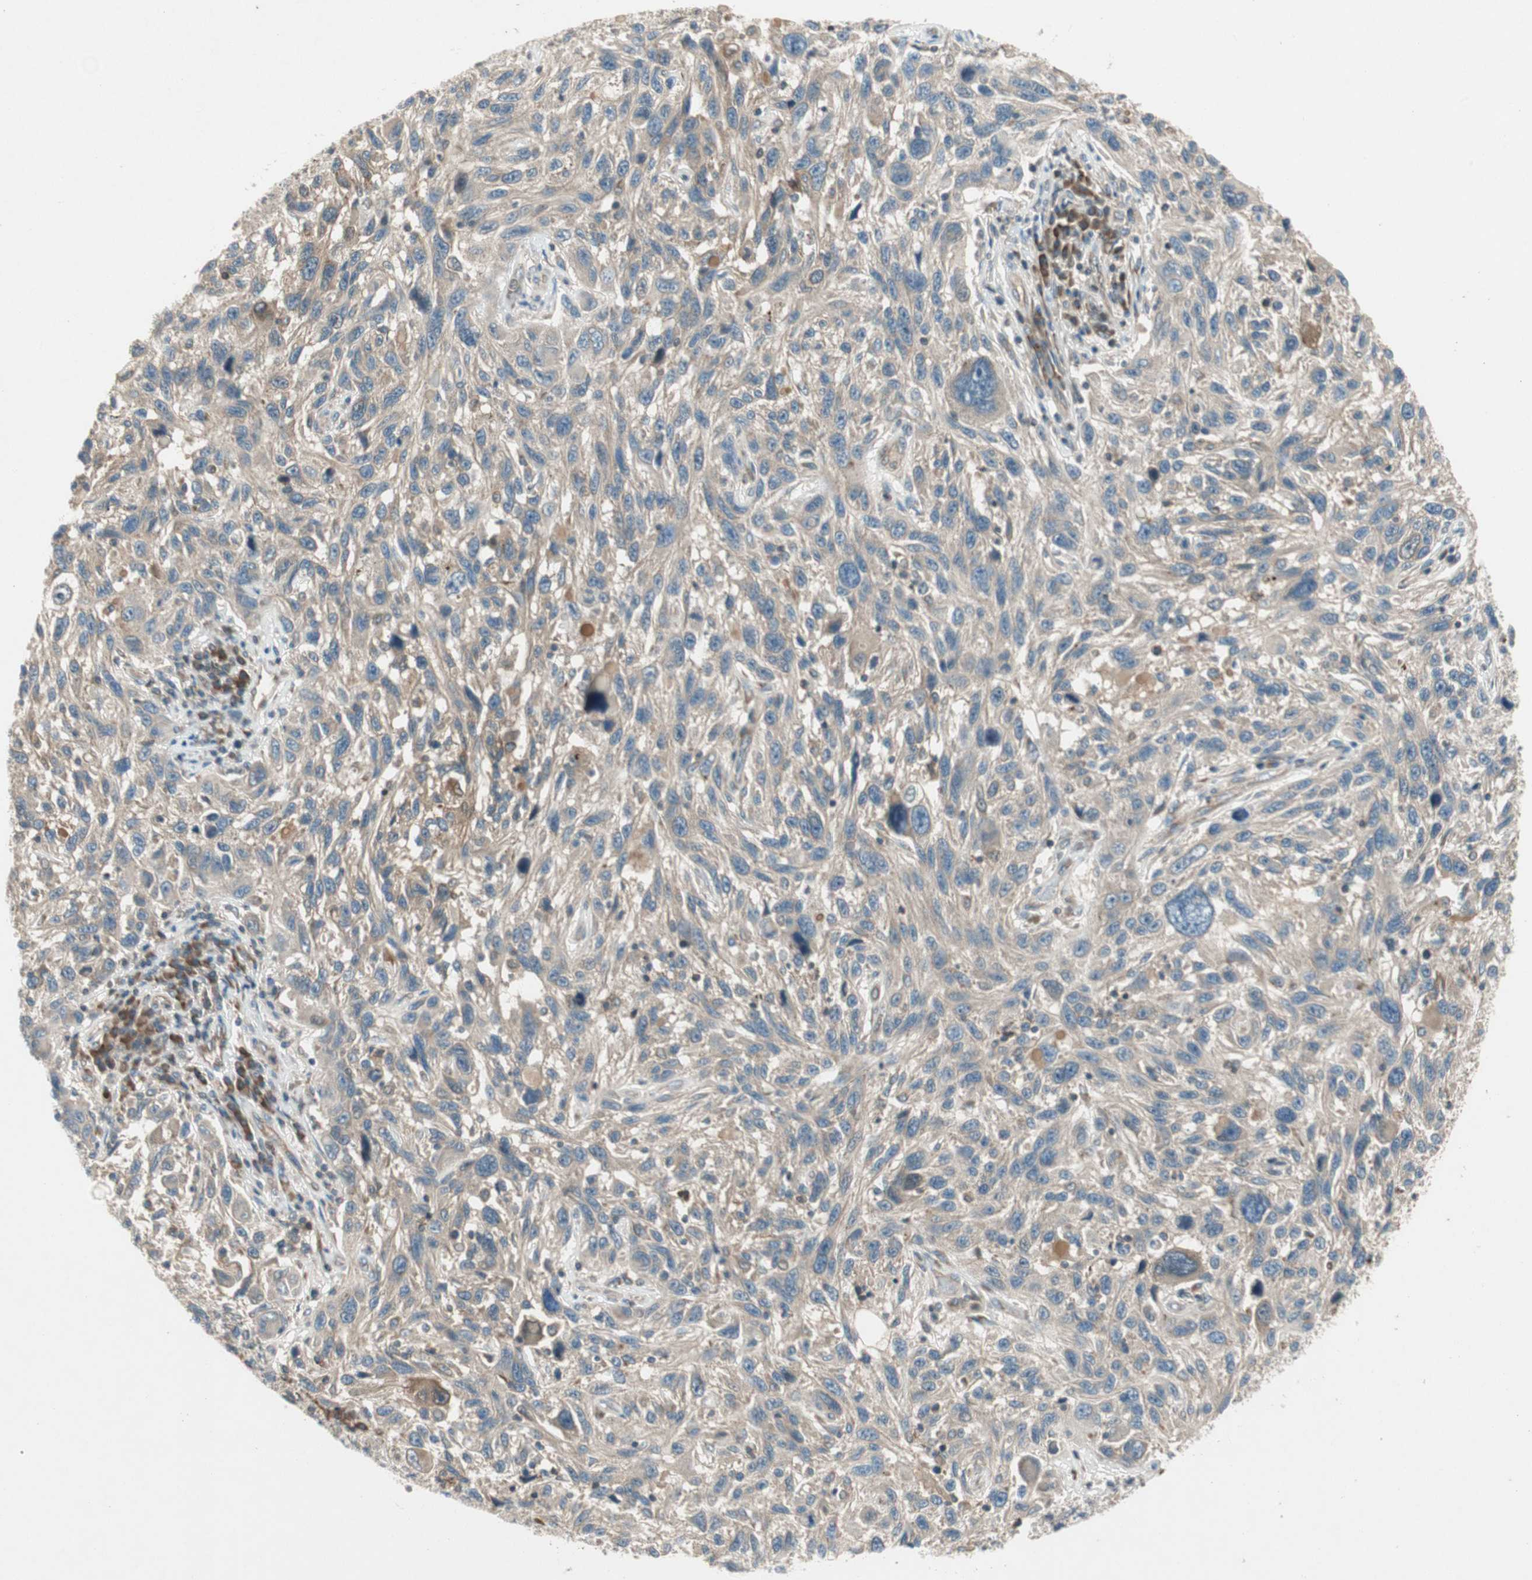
{"staining": {"intensity": "weak", "quantity": ">75%", "location": "cytoplasmic/membranous"}, "tissue": "melanoma", "cell_type": "Tumor cells", "image_type": "cancer", "snomed": [{"axis": "morphology", "description": "Malignant melanoma, NOS"}, {"axis": "topography", "description": "Skin"}], "caption": "DAB immunohistochemical staining of melanoma shows weak cytoplasmic/membranous protein expression in approximately >75% of tumor cells.", "gene": "CHADL", "patient": {"sex": "male", "age": 53}}